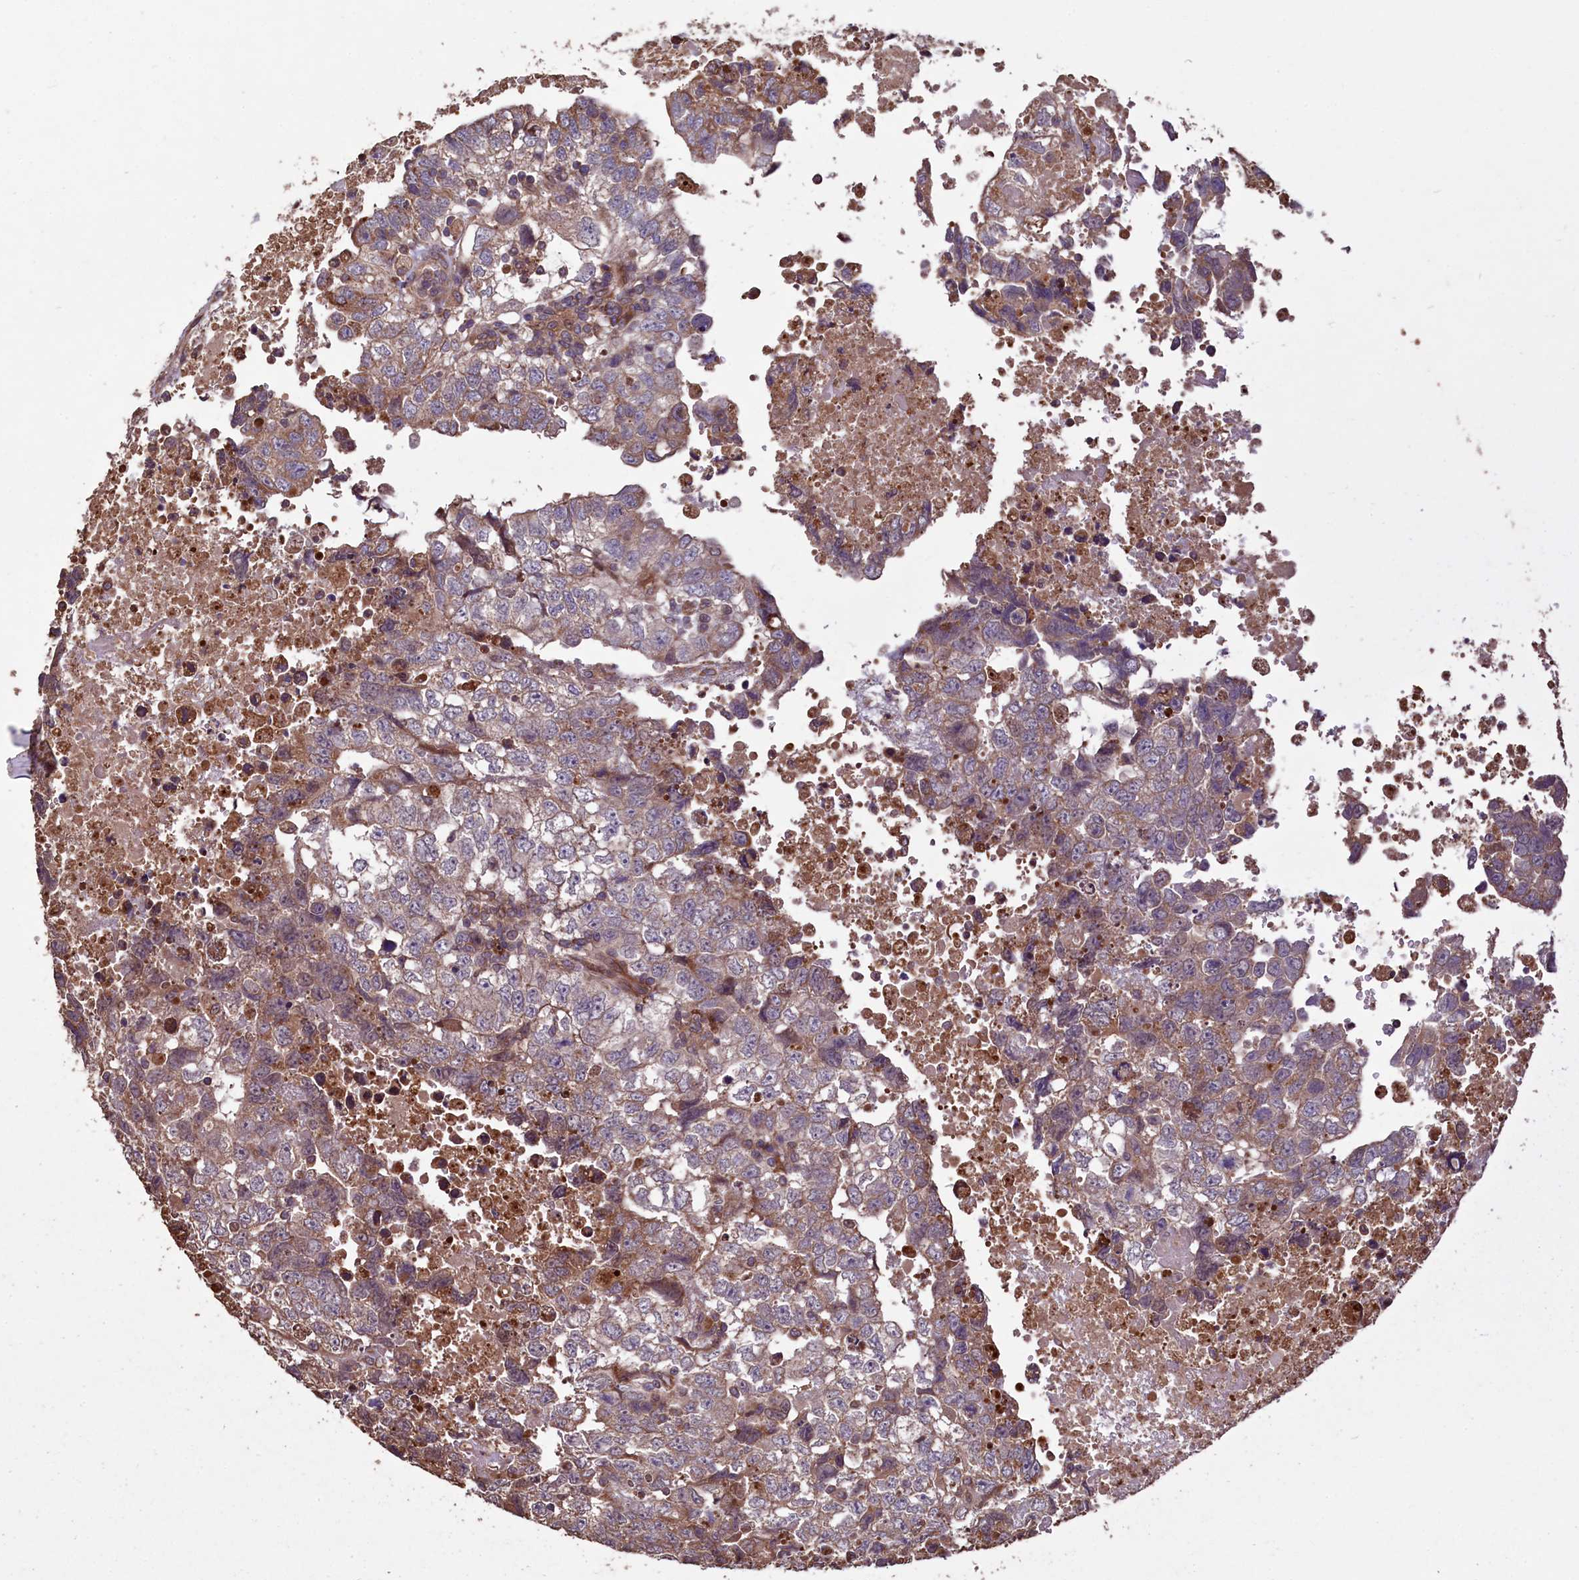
{"staining": {"intensity": "weak", "quantity": "25%-75%", "location": "cytoplasmic/membranous"}, "tissue": "testis cancer", "cell_type": "Tumor cells", "image_type": "cancer", "snomed": [{"axis": "morphology", "description": "Carcinoma, Embryonal, NOS"}, {"axis": "topography", "description": "Testis"}], "caption": "Testis cancer (embryonal carcinoma) stained for a protein reveals weak cytoplasmic/membranous positivity in tumor cells.", "gene": "TMEM98", "patient": {"sex": "male", "age": 37}}